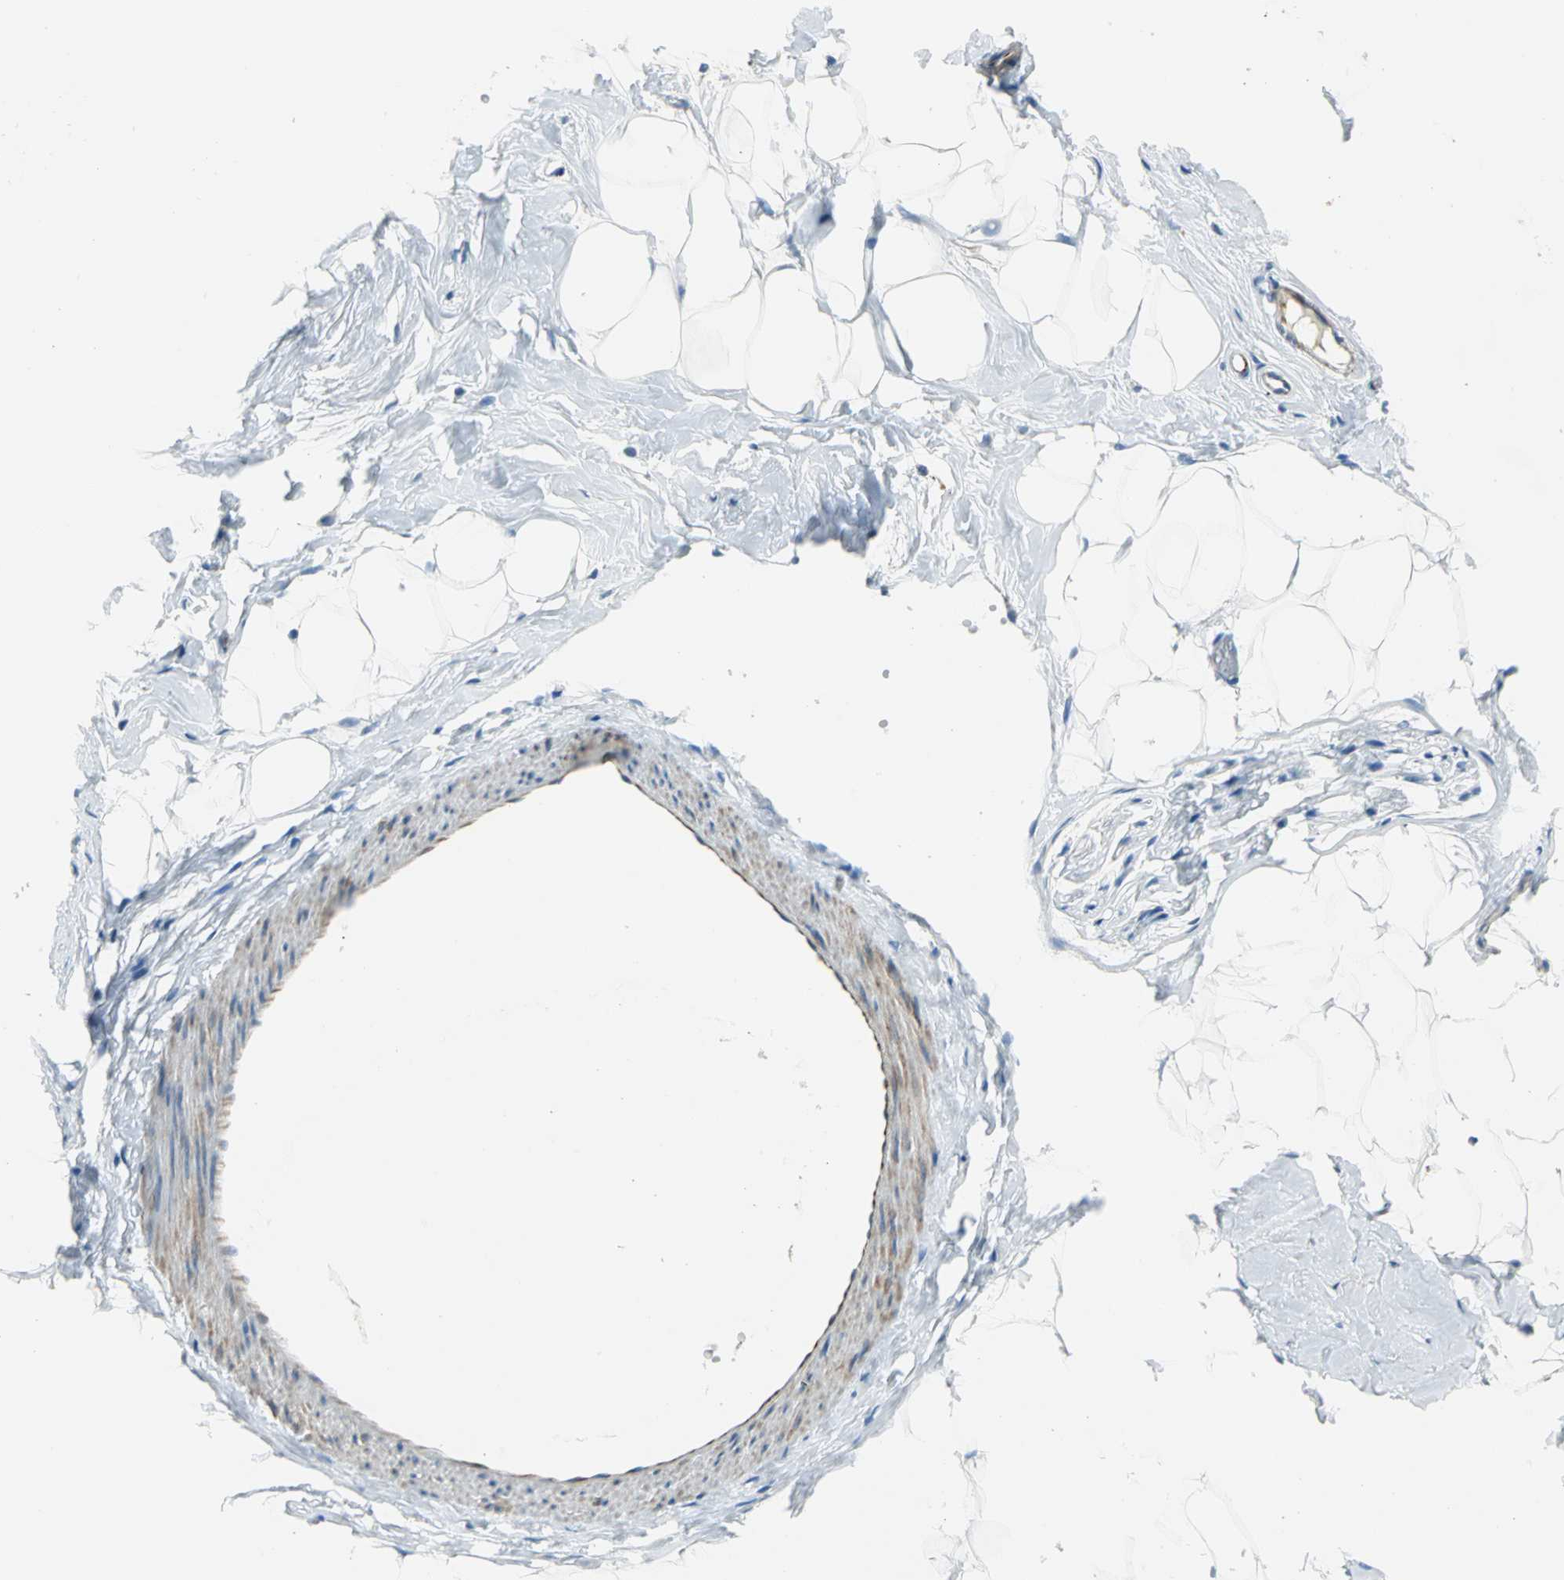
{"staining": {"intensity": "negative", "quantity": "none", "location": "none"}, "tissue": "breast", "cell_type": "Adipocytes", "image_type": "normal", "snomed": [{"axis": "morphology", "description": "Normal tissue, NOS"}, {"axis": "topography", "description": "Breast"}, {"axis": "topography", "description": "Adipose tissue"}], "caption": "High power microscopy histopathology image of an immunohistochemistry (IHC) histopathology image of normal breast, revealing no significant positivity in adipocytes. The staining is performed using DAB brown chromogen with nuclei counter-stained in using hematoxylin.", "gene": "ALOX15", "patient": {"sex": "female", "age": 25}}